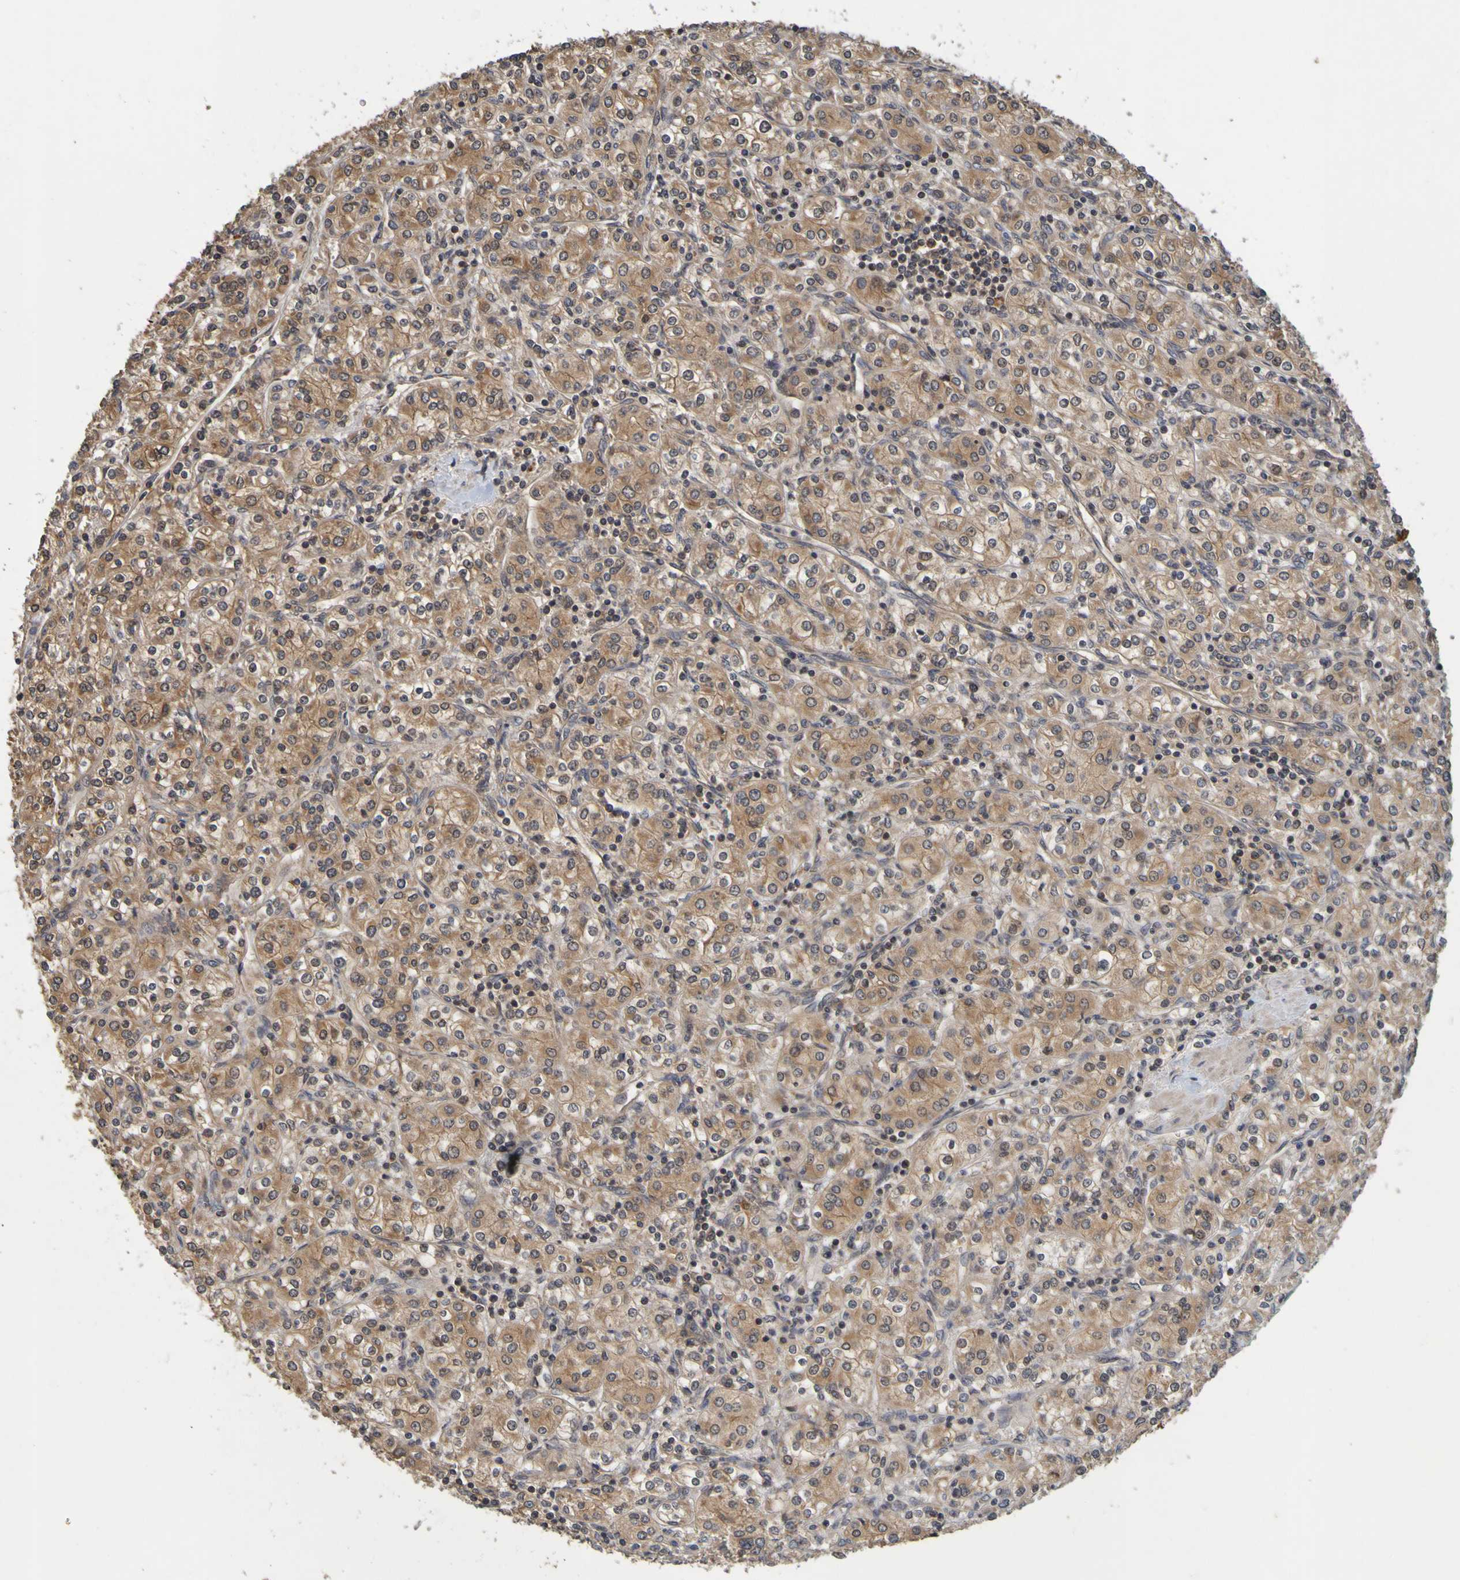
{"staining": {"intensity": "moderate", "quantity": ">75%", "location": "cytoplasmic/membranous"}, "tissue": "renal cancer", "cell_type": "Tumor cells", "image_type": "cancer", "snomed": [{"axis": "morphology", "description": "Adenocarcinoma, NOS"}, {"axis": "topography", "description": "Kidney"}], "caption": "Brown immunohistochemical staining in renal adenocarcinoma reveals moderate cytoplasmic/membranous staining in about >75% of tumor cells. (DAB (3,3'-diaminobenzidine) = brown stain, brightfield microscopy at high magnification).", "gene": "OCRL", "patient": {"sex": "male", "age": 77}}